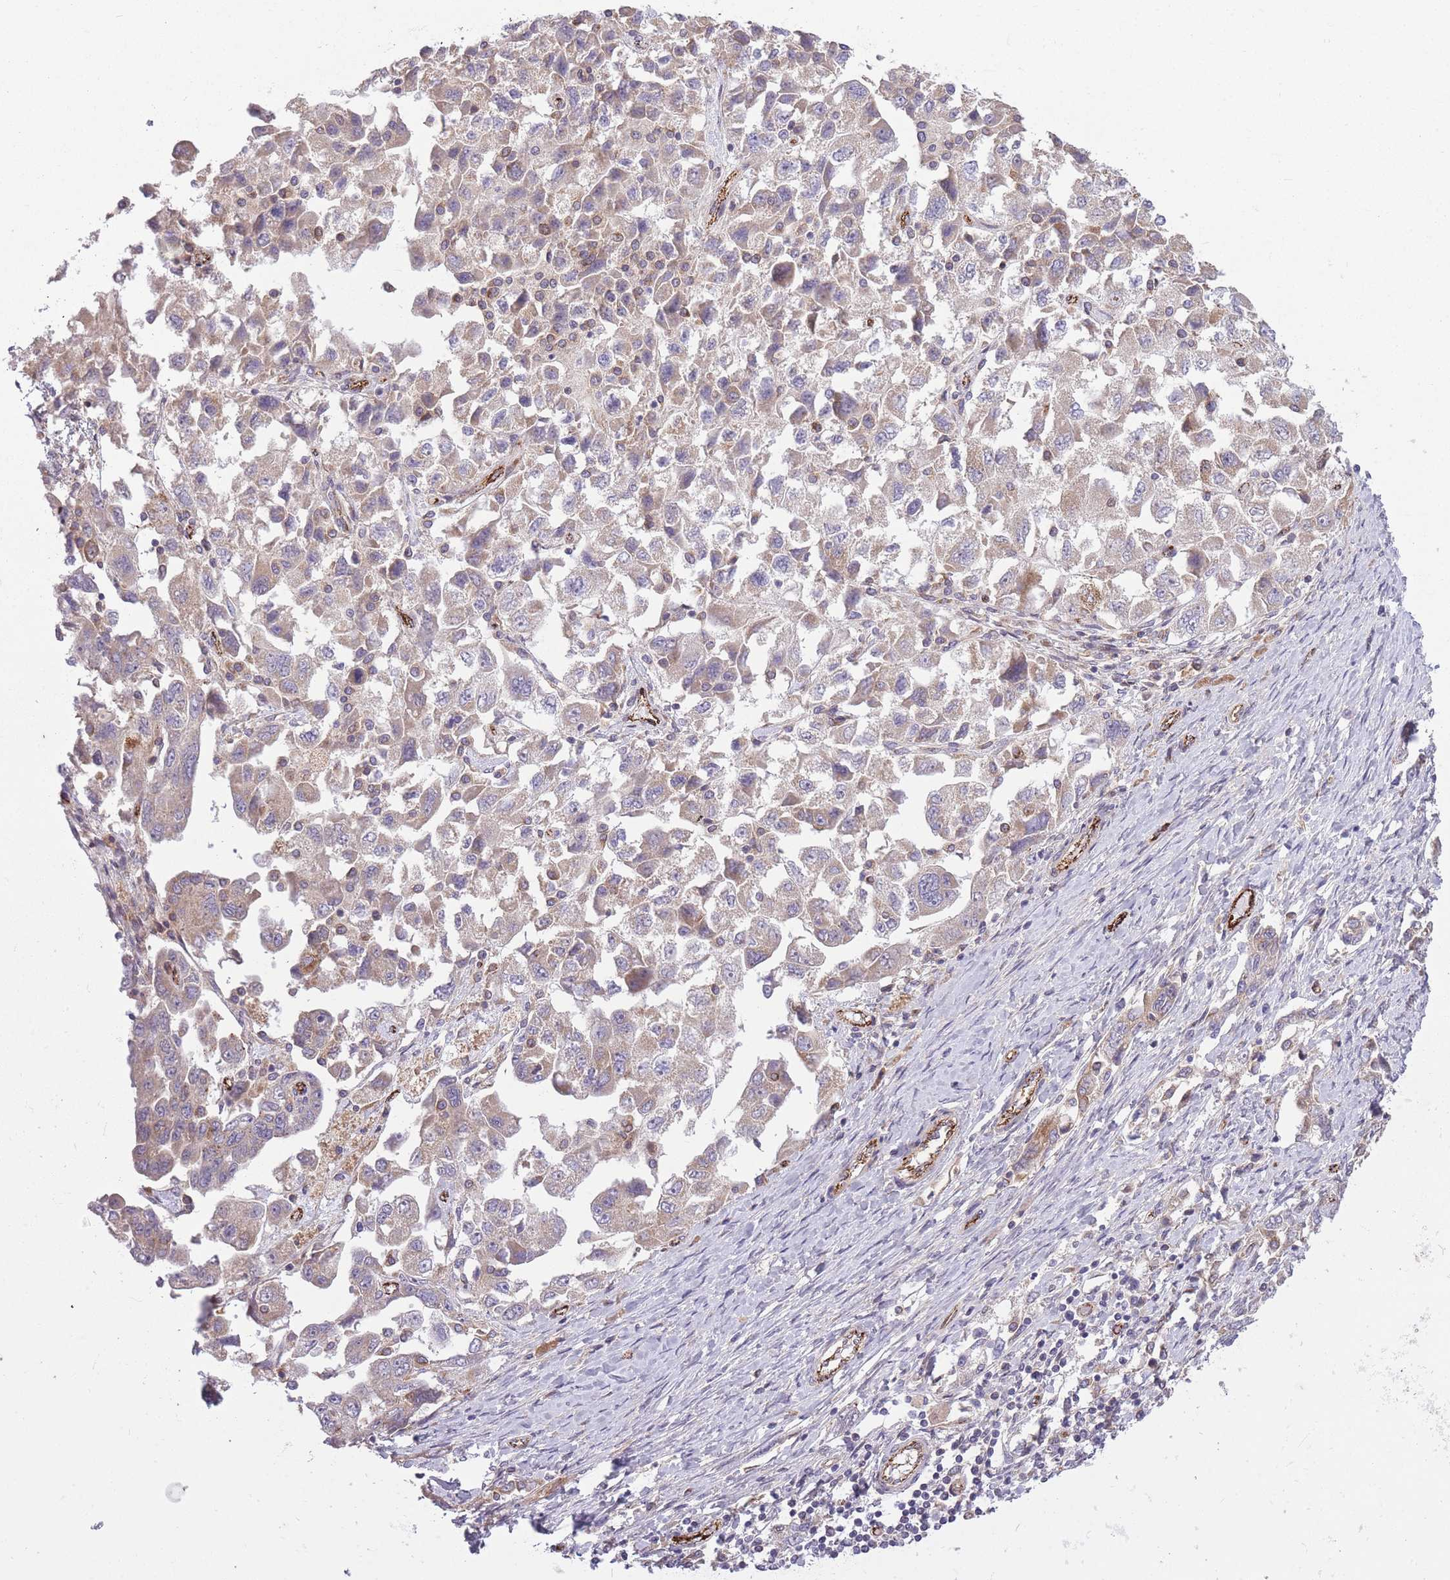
{"staining": {"intensity": "weak", "quantity": "<25%", "location": "cytoplasmic/membranous"}, "tissue": "ovarian cancer", "cell_type": "Tumor cells", "image_type": "cancer", "snomed": [{"axis": "morphology", "description": "Carcinoma, NOS"}, {"axis": "morphology", "description": "Cystadenocarcinoma, serous, NOS"}, {"axis": "topography", "description": "Ovary"}], "caption": "Tumor cells are negative for brown protein staining in ovarian cancer (serous cystadenocarcinoma).", "gene": "CISH", "patient": {"sex": "female", "age": 69}}